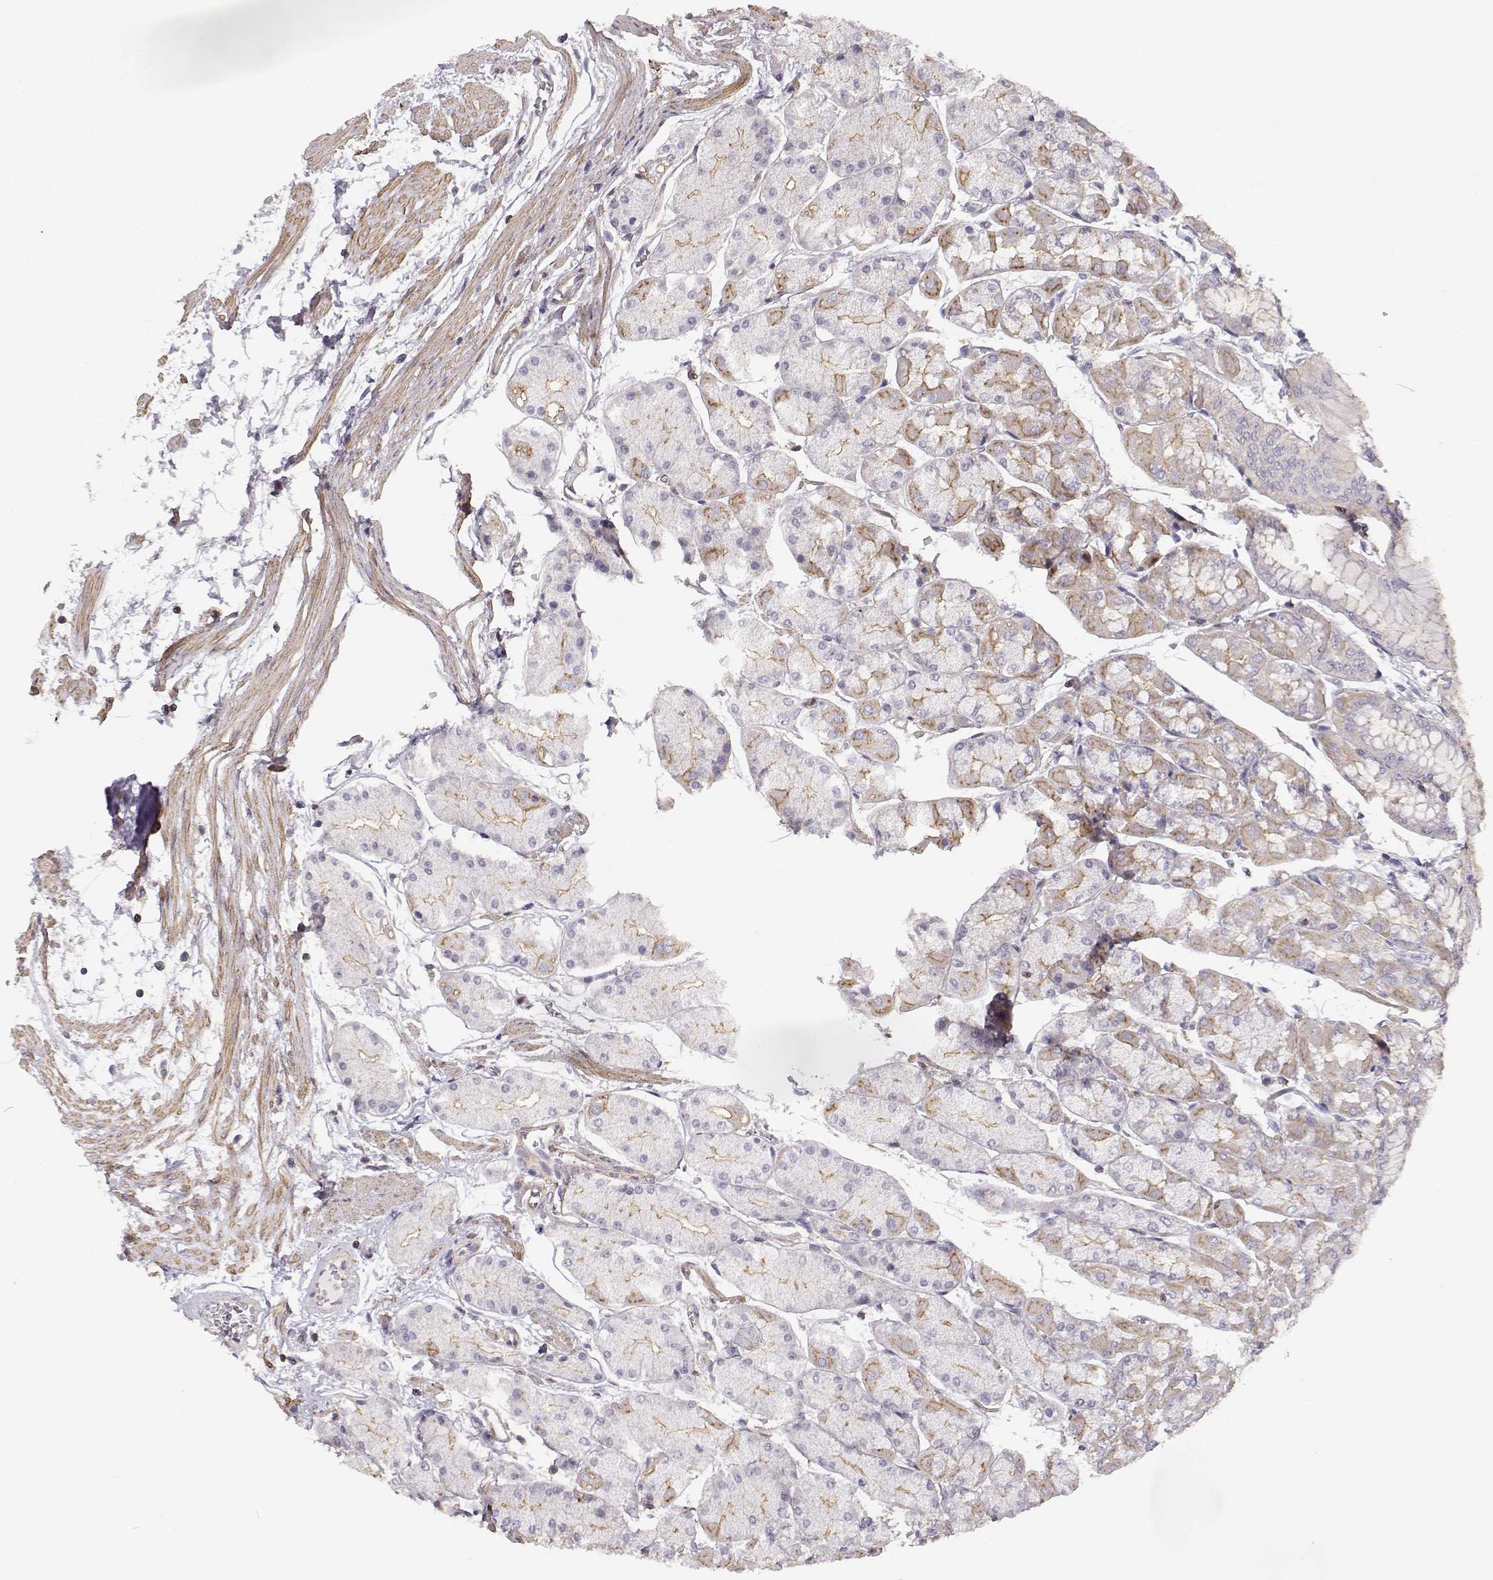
{"staining": {"intensity": "moderate", "quantity": "<25%", "location": "cytoplasmic/membranous"}, "tissue": "stomach", "cell_type": "Glandular cells", "image_type": "normal", "snomed": [{"axis": "morphology", "description": "Normal tissue, NOS"}, {"axis": "topography", "description": "Stomach, upper"}], "caption": "Stomach stained with DAB (3,3'-diaminobenzidine) IHC shows low levels of moderate cytoplasmic/membranous positivity in about <25% of glandular cells. Nuclei are stained in blue.", "gene": "DAPL1", "patient": {"sex": "male", "age": 60}}